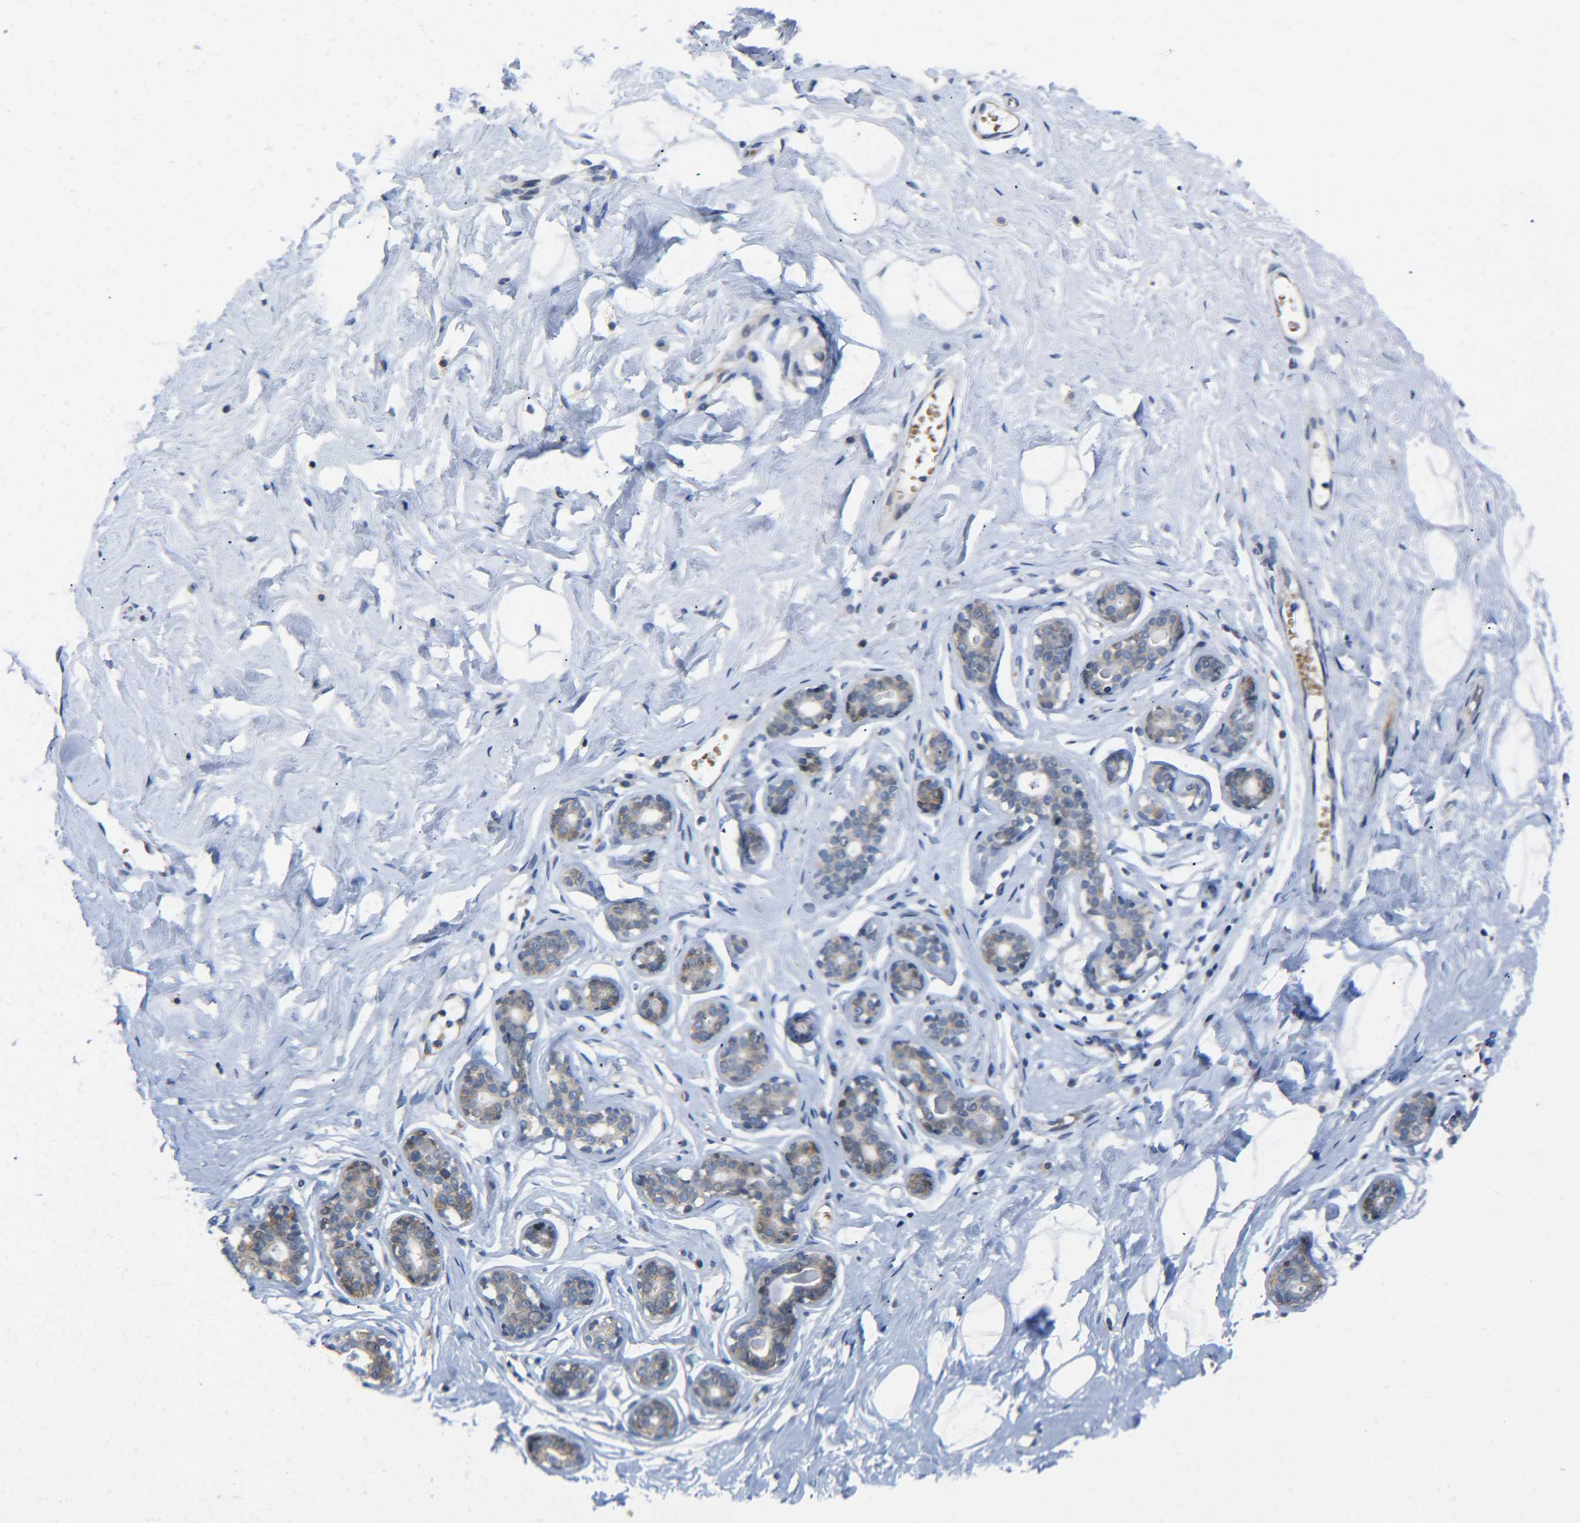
{"staining": {"intensity": "negative", "quantity": "none", "location": "none"}, "tissue": "breast", "cell_type": "Adipocytes", "image_type": "normal", "snomed": [{"axis": "morphology", "description": "Normal tissue, NOS"}, {"axis": "topography", "description": "Breast"}], "caption": "Adipocytes are negative for protein expression in benign human breast.", "gene": "CMTM1", "patient": {"sex": "female", "age": 23}}